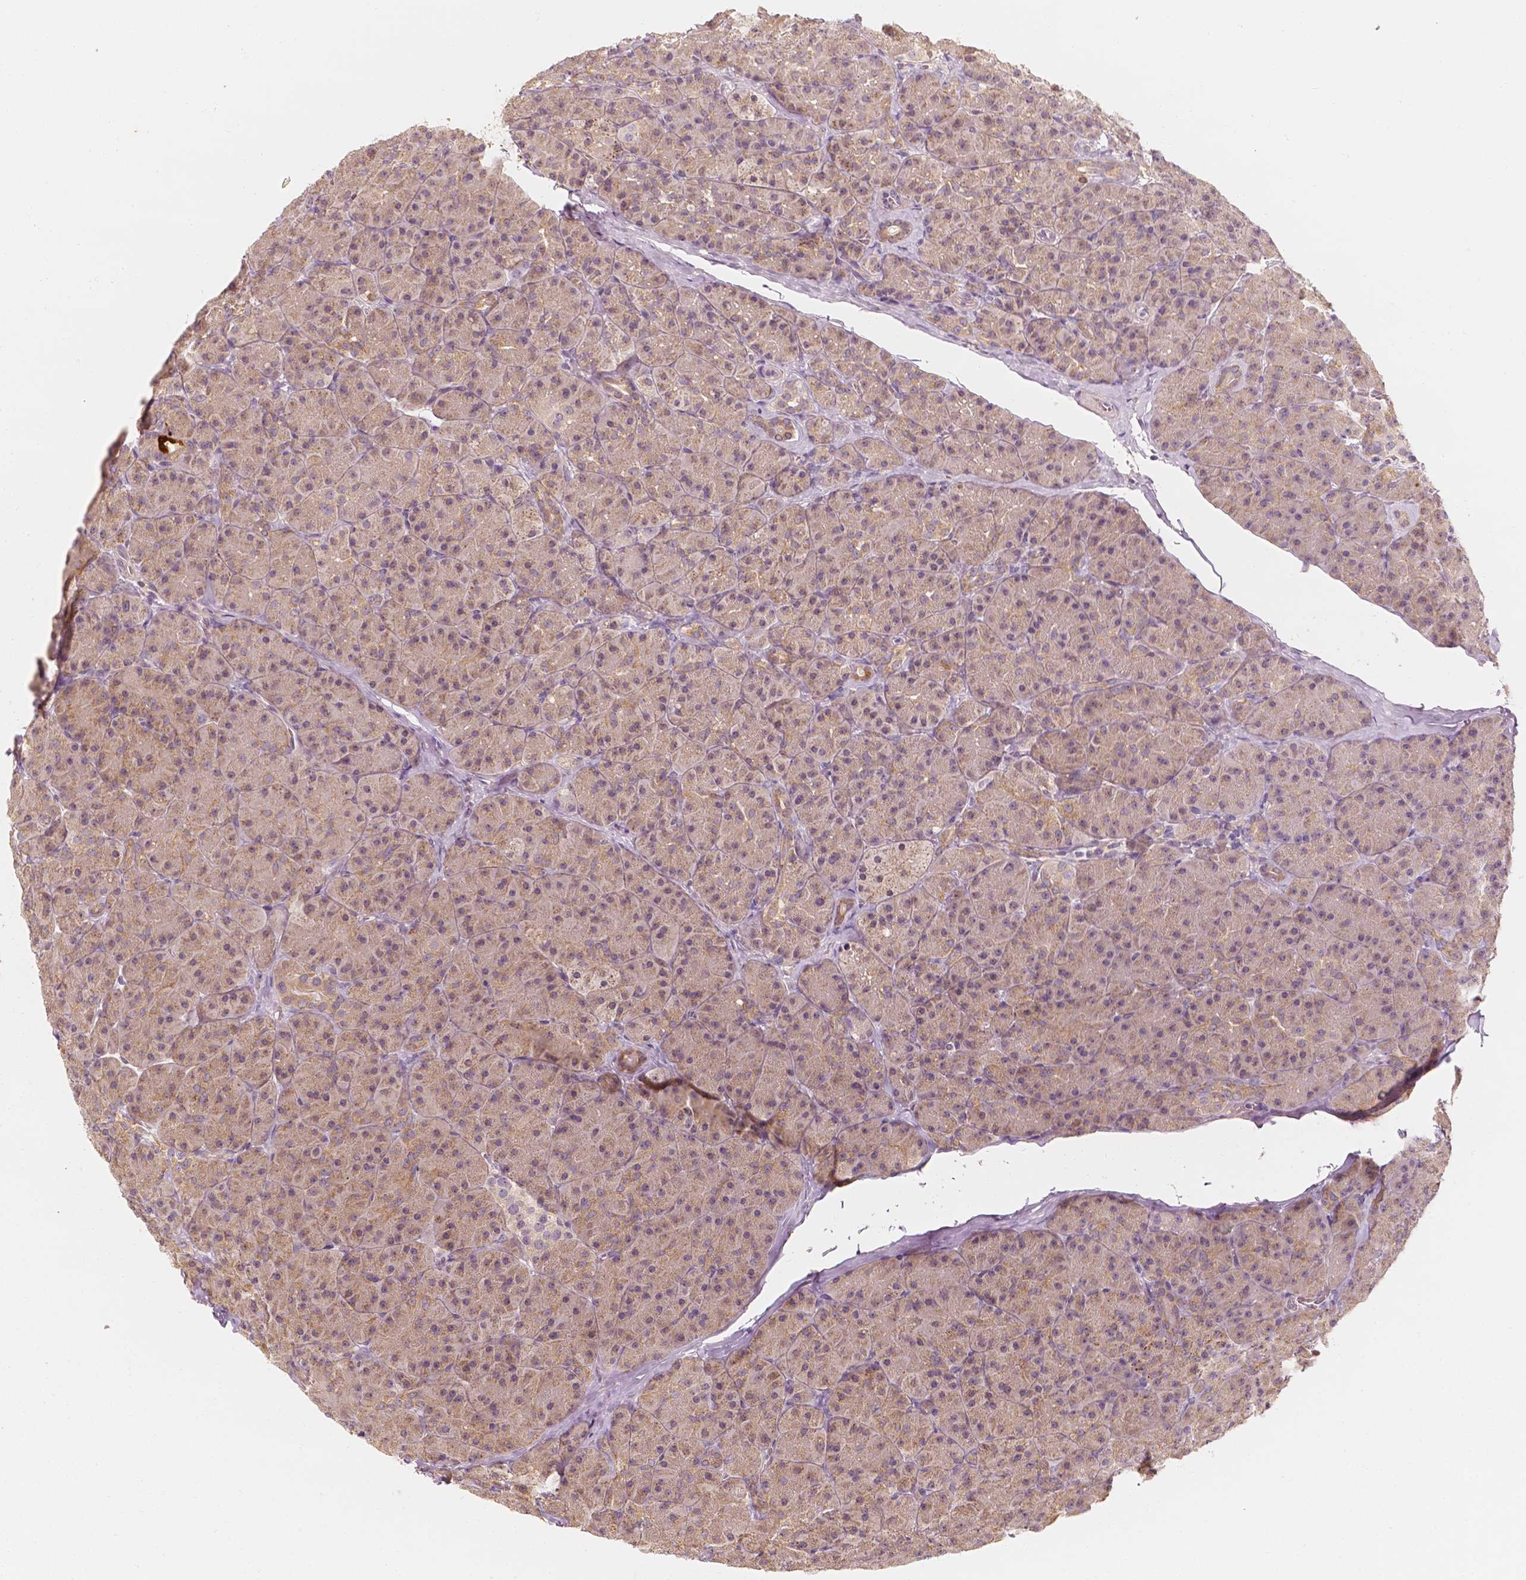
{"staining": {"intensity": "weak", "quantity": "25%-75%", "location": "cytoplasmic/membranous"}, "tissue": "pancreas", "cell_type": "Exocrine glandular cells", "image_type": "normal", "snomed": [{"axis": "morphology", "description": "Normal tissue, NOS"}, {"axis": "topography", "description": "Pancreas"}], "caption": "The histopathology image displays immunohistochemical staining of normal pancreas. There is weak cytoplasmic/membranous positivity is seen in approximately 25%-75% of exocrine glandular cells. Immunohistochemistry (ihc) stains the protein in brown and the nuclei are stained blue.", "gene": "SHPK", "patient": {"sex": "male", "age": 57}}